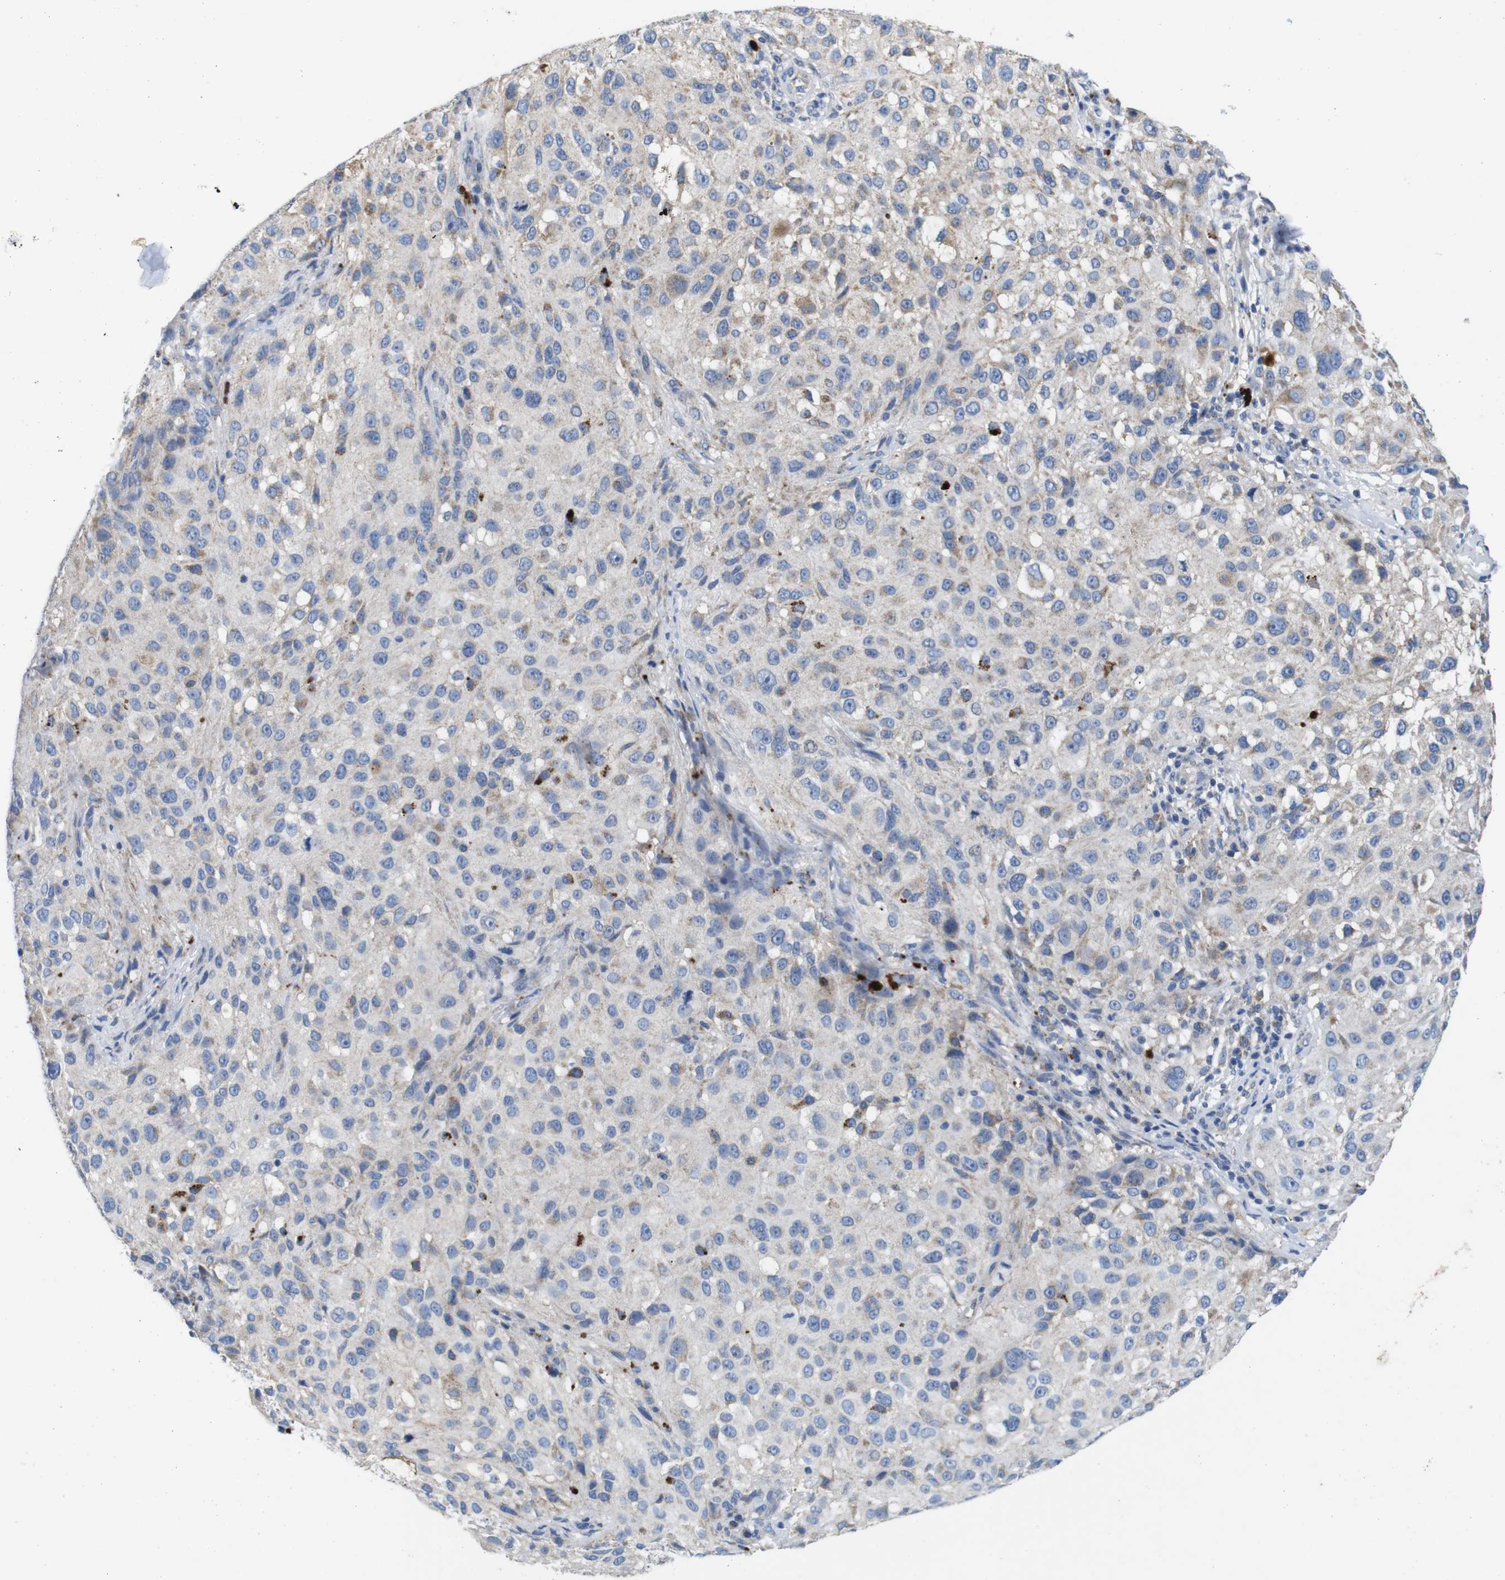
{"staining": {"intensity": "weak", "quantity": "<25%", "location": "cytoplasmic/membranous"}, "tissue": "melanoma", "cell_type": "Tumor cells", "image_type": "cancer", "snomed": [{"axis": "morphology", "description": "Necrosis, NOS"}, {"axis": "morphology", "description": "Malignant melanoma, NOS"}, {"axis": "topography", "description": "Skin"}], "caption": "IHC photomicrograph of neoplastic tissue: human malignant melanoma stained with DAB (3,3'-diaminobenzidine) demonstrates no significant protein positivity in tumor cells.", "gene": "F2RL1", "patient": {"sex": "female", "age": 87}}